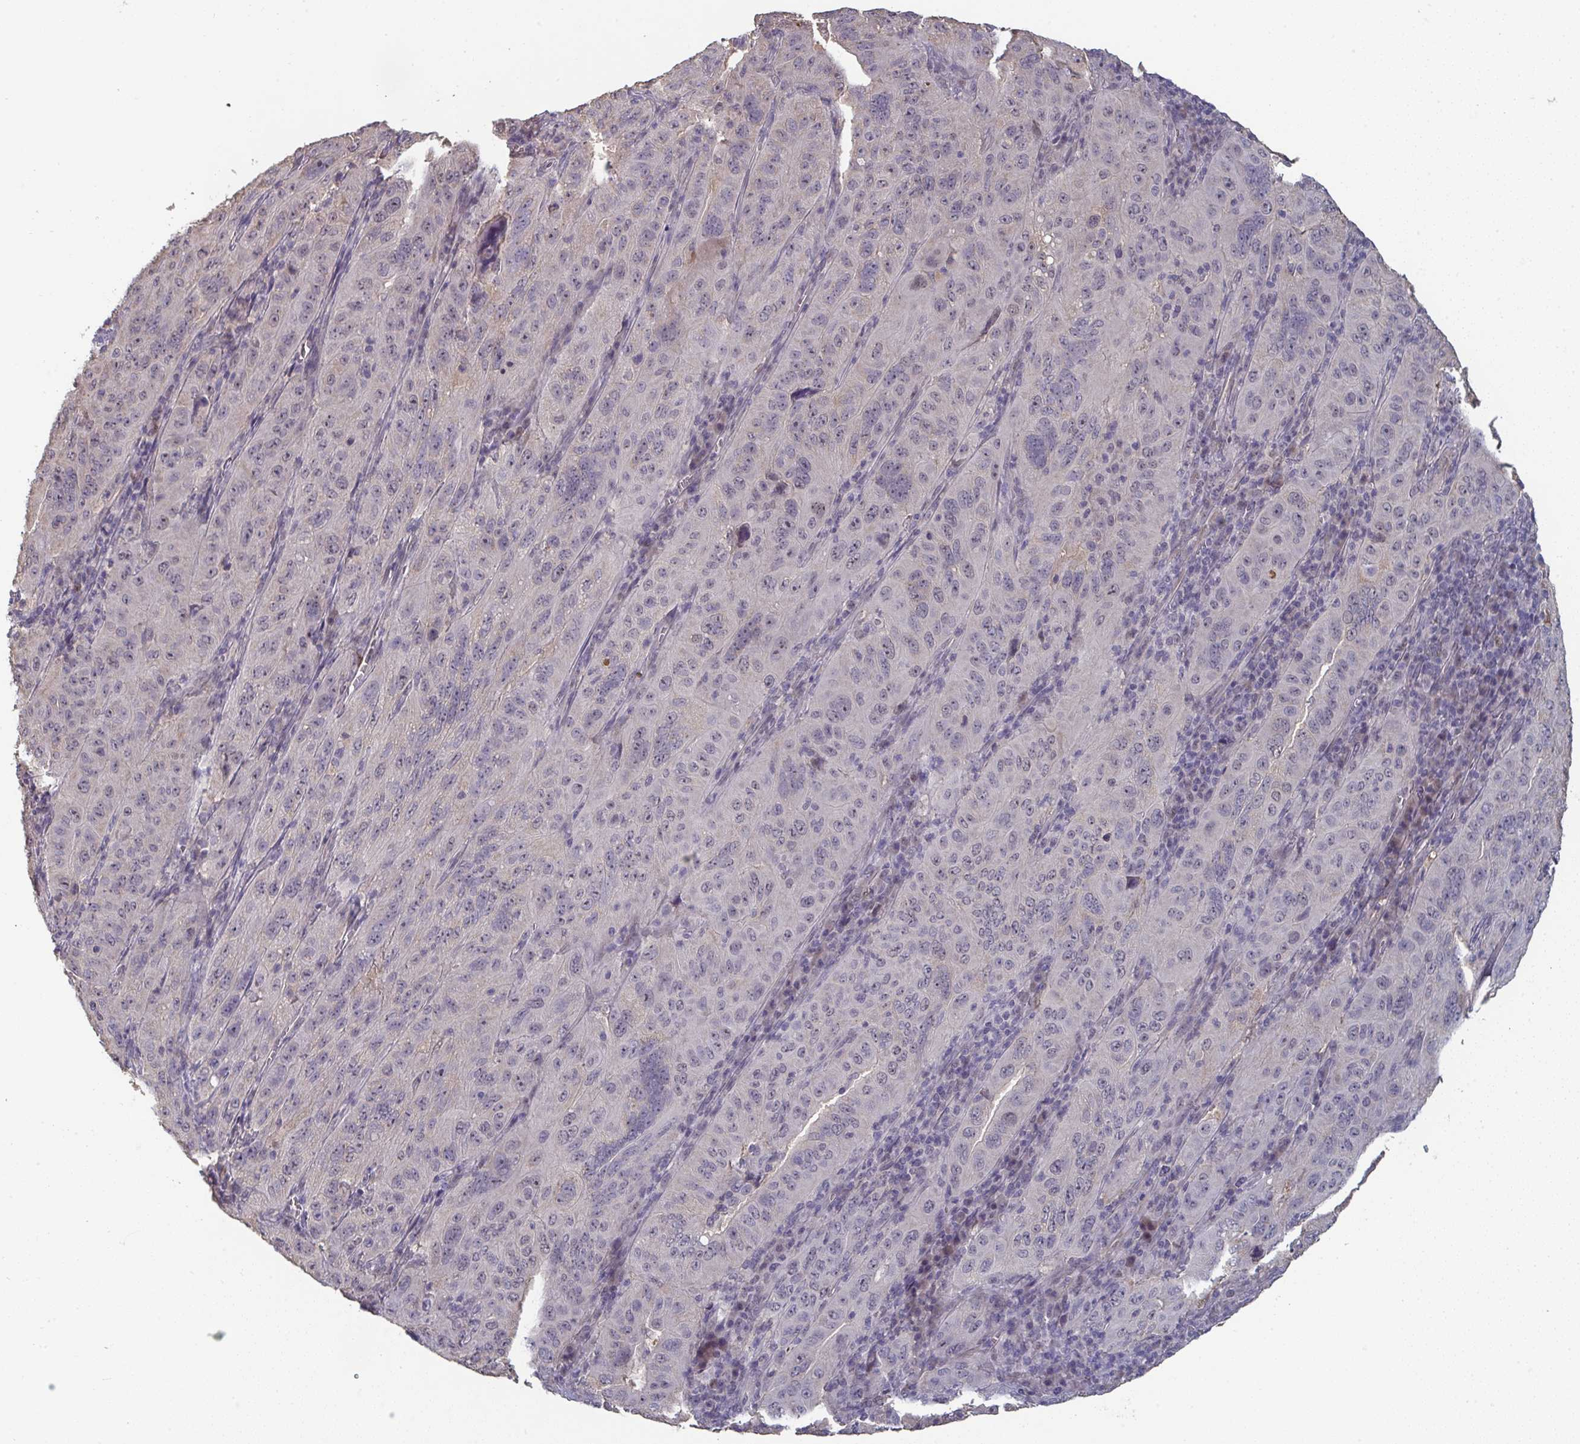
{"staining": {"intensity": "negative", "quantity": "none", "location": "none"}, "tissue": "pancreatic cancer", "cell_type": "Tumor cells", "image_type": "cancer", "snomed": [{"axis": "morphology", "description": "Adenocarcinoma, NOS"}, {"axis": "topography", "description": "Pancreas"}], "caption": "The immunohistochemistry (IHC) histopathology image has no significant expression in tumor cells of pancreatic adenocarcinoma tissue. Nuclei are stained in blue.", "gene": "LIX1", "patient": {"sex": "male", "age": 63}}